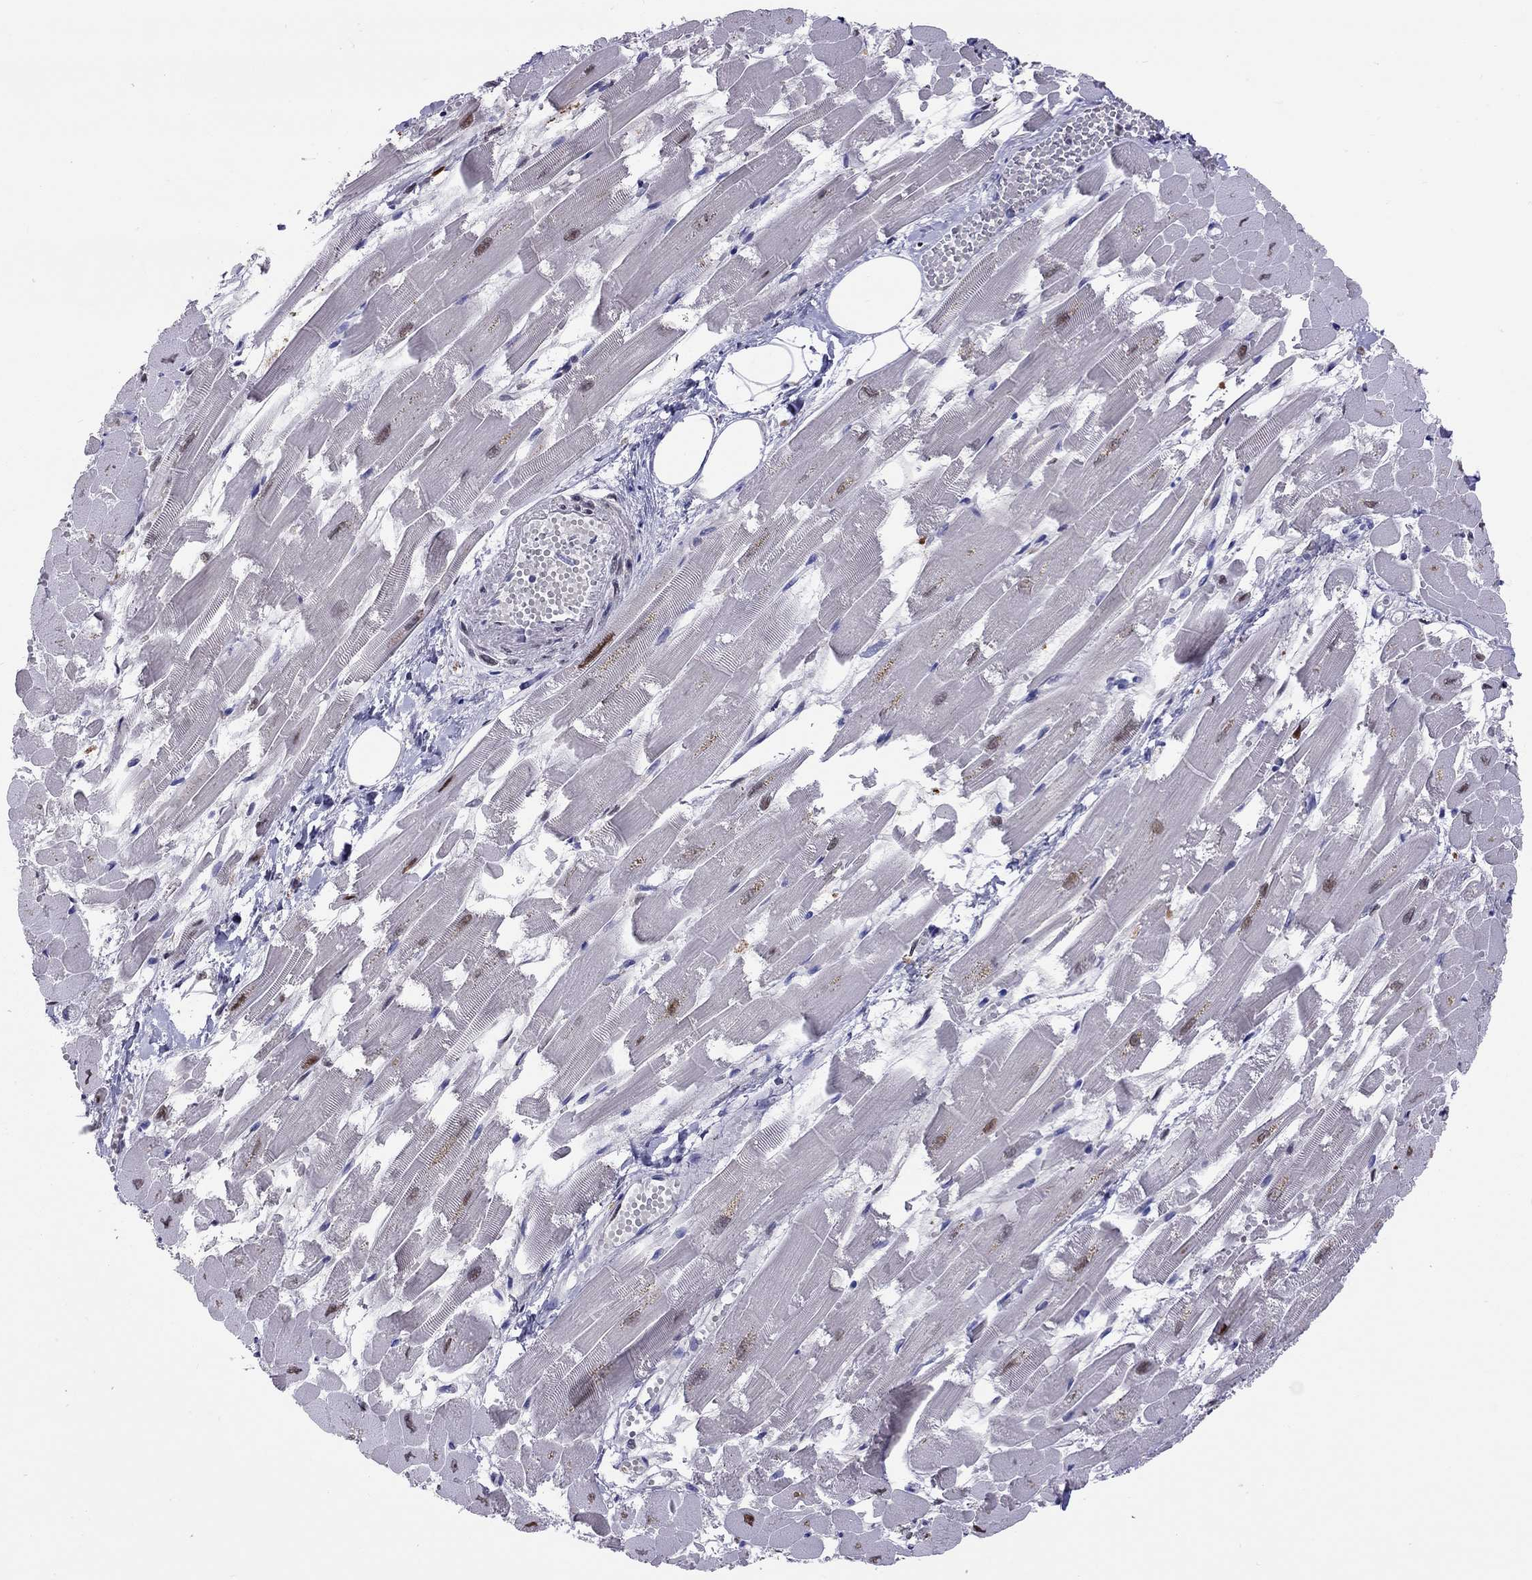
{"staining": {"intensity": "negative", "quantity": "none", "location": "none"}, "tissue": "heart muscle", "cell_type": "Cardiomyocytes", "image_type": "normal", "snomed": [{"axis": "morphology", "description": "Normal tissue, NOS"}, {"axis": "topography", "description": "Heart"}], "caption": "A high-resolution histopathology image shows IHC staining of normal heart muscle, which reveals no significant expression in cardiomyocytes. (DAB (3,3'-diaminobenzidine) immunohistochemistry with hematoxylin counter stain).", "gene": "SERPINA3", "patient": {"sex": "female", "age": 52}}